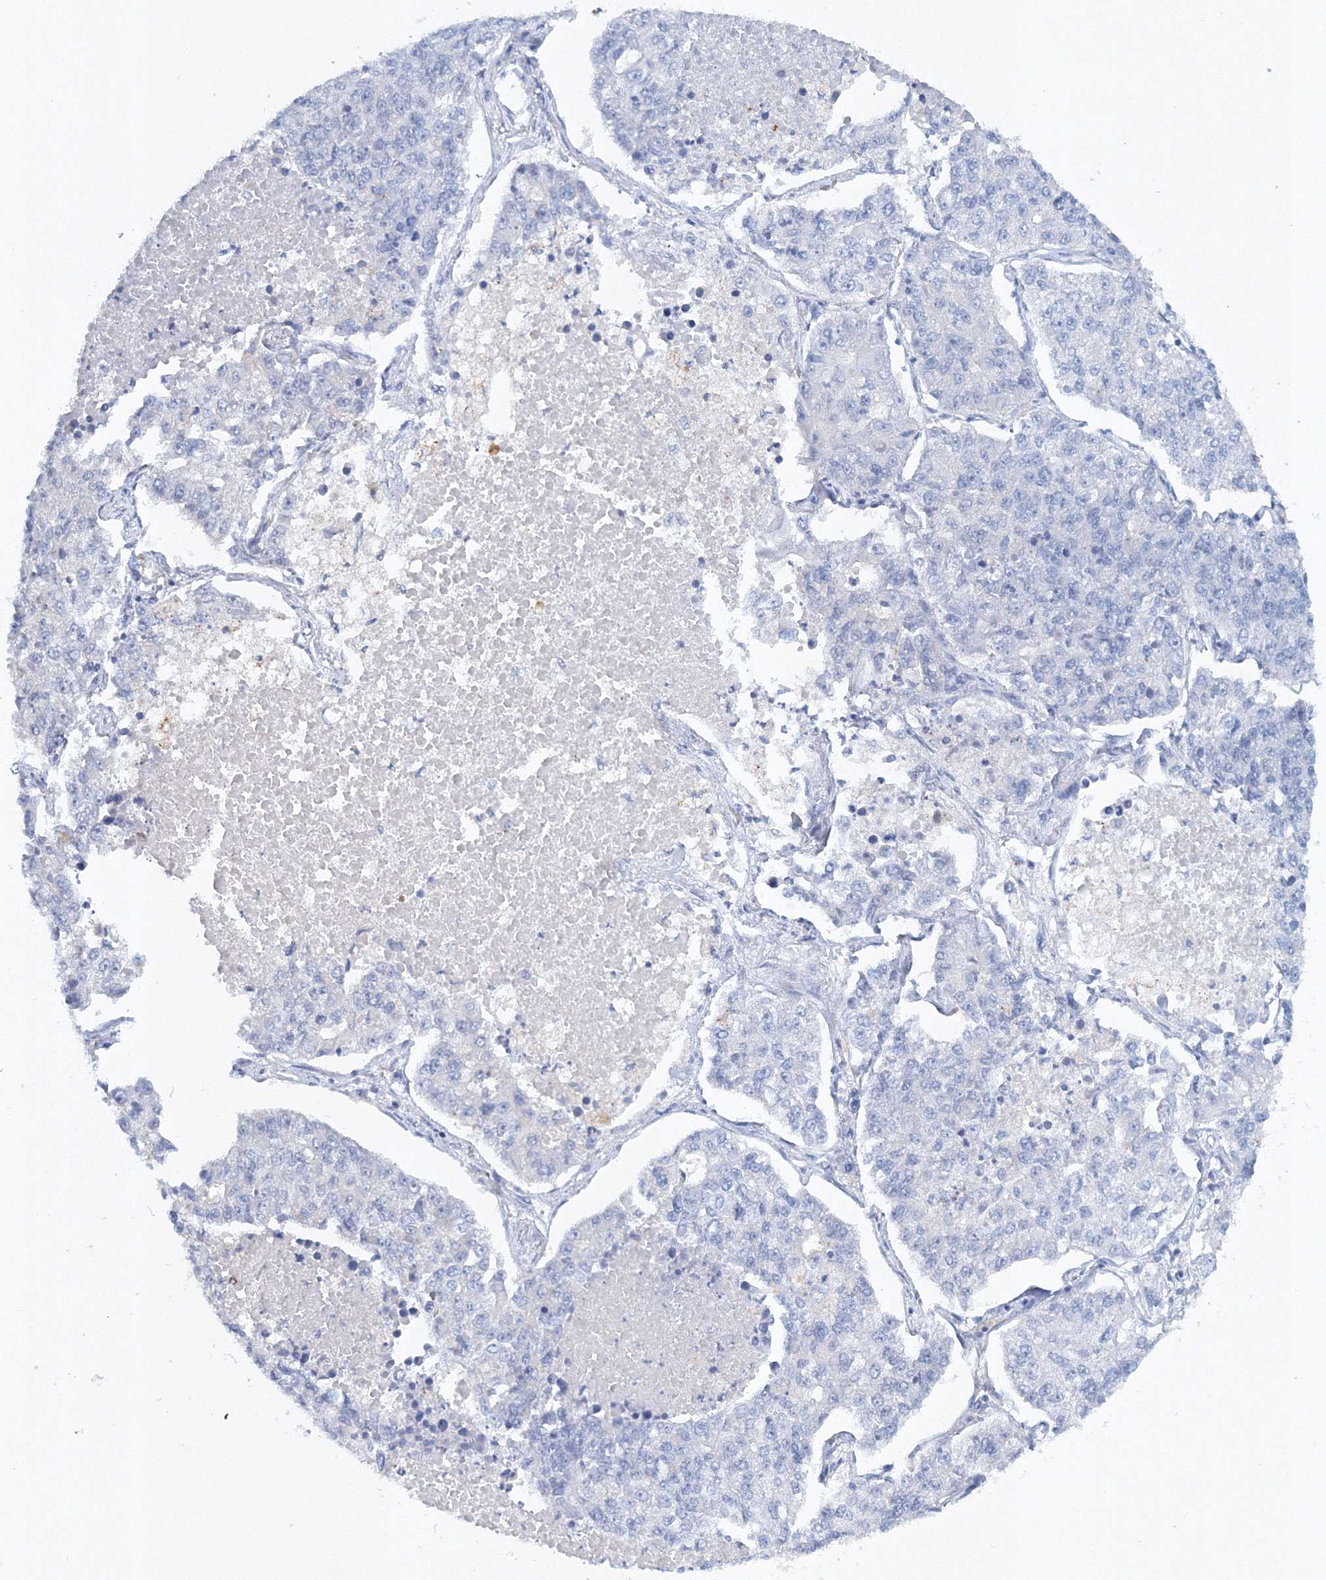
{"staining": {"intensity": "negative", "quantity": "none", "location": "none"}, "tissue": "lung cancer", "cell_type": "Tumor cells", "image_type": "cancer", "snomed": [{"axis": "morphology", "description": "Adenocarcinoma, NOS"}, {"axis": "topography", "description": "Lung"}], "caption": "Immunohistochemistry image of lung cancer stained for a protein (brown), which exhibits no positivity in tumor cells.", "gene": "SH3BP5", "patient": {"sex": "male", "age": 49}}